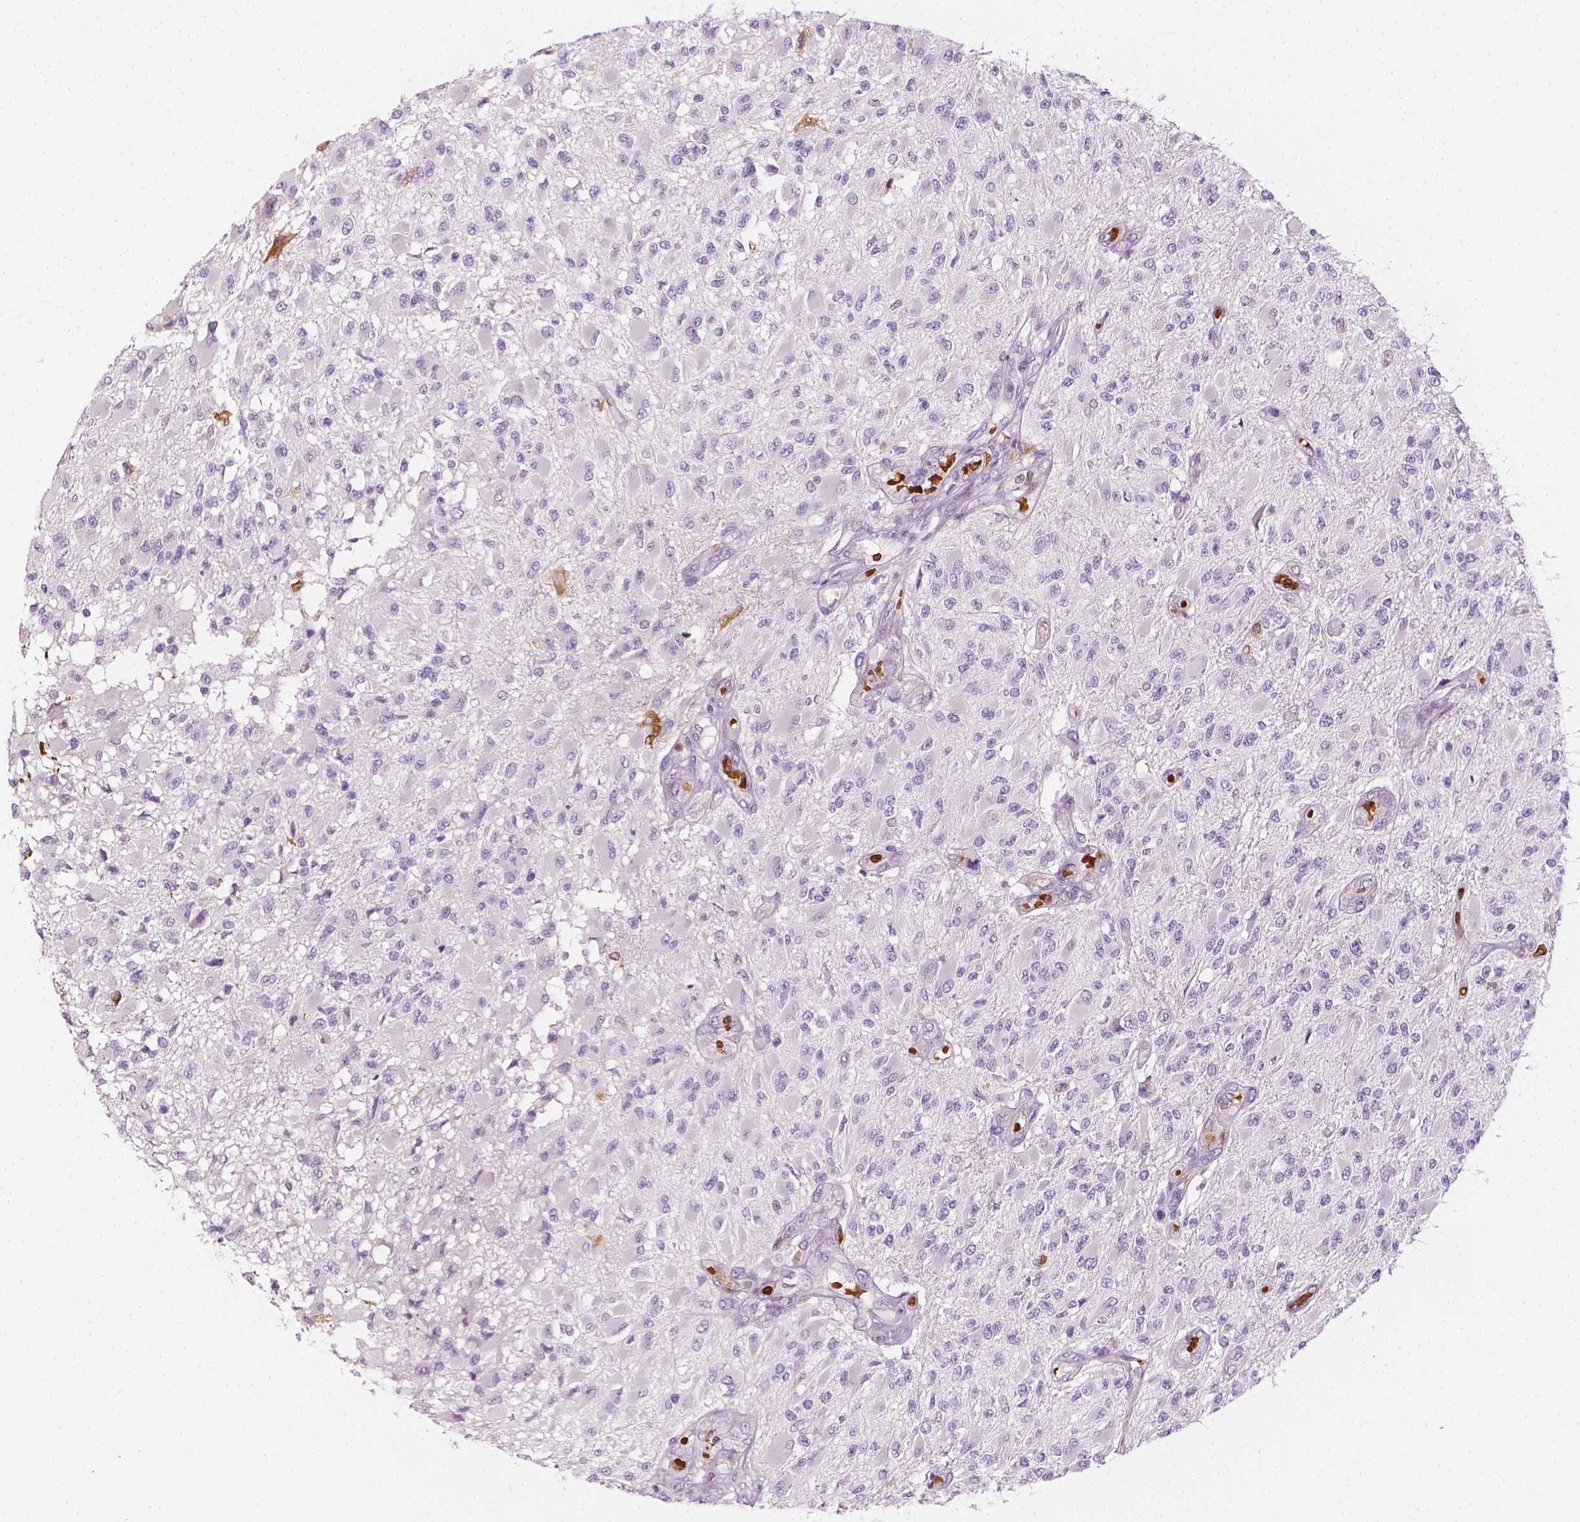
{"staining": {"intensity": "negative", "quantity": "none", "location": "none"}, "tissue": "glioma", "cell_type": "Tumor cells", "image_type": "cancer", "snomed": [{"axis": "morphology", "description": "Glioma, malignant, High grade"}, {"axis": "topography", "description": "Brain"}], "caption": "The histopathology image demonstrates no significant positivity in tumor cells of malignant glioma (high-grade).", "gene": "CES1", "patient": {"sex": "female", "age": 63}}